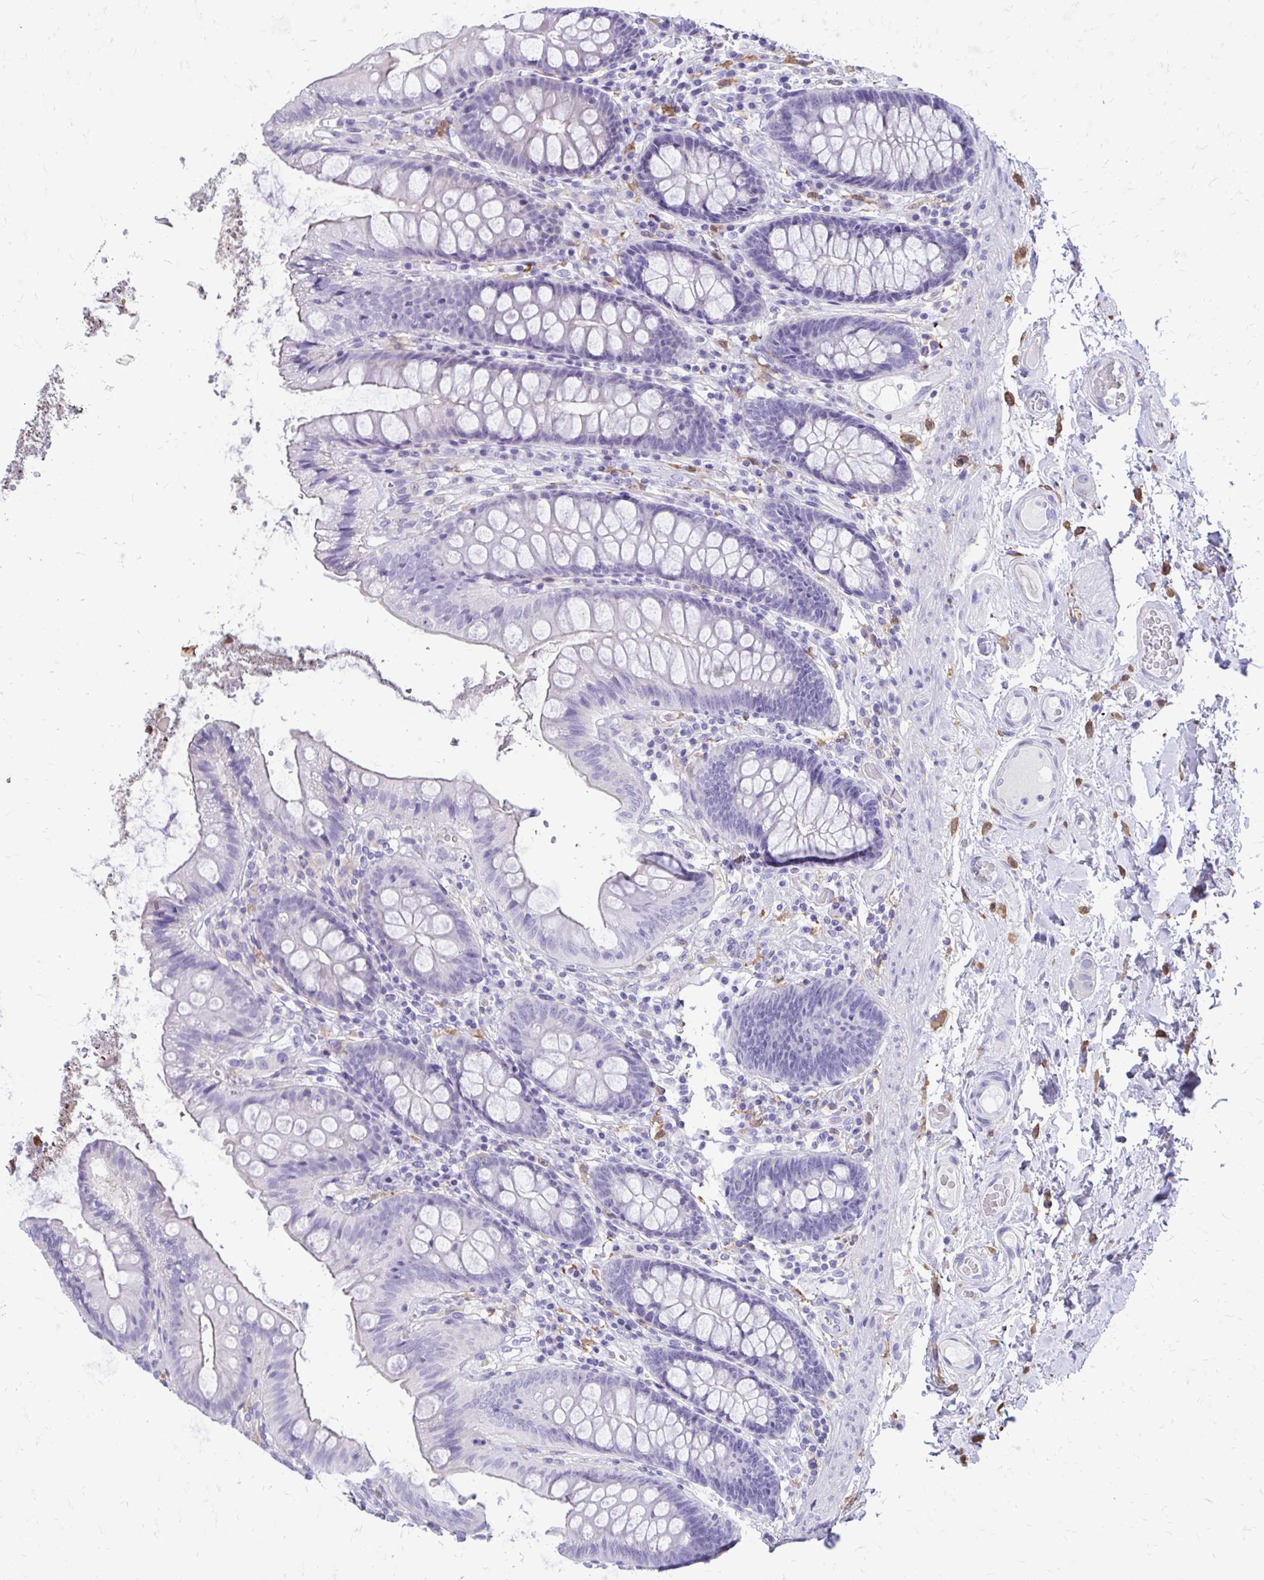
{"staining": {"intensity": "negative", "quantity": "none", "location": "none"}, "tissue": "colon", "cell_type": "Endothelial cells", "image_type": "normal", "snomed": [{"axis": "morphology", "description": "Normal tissue, NOS"}, {"axis": "topography", "description": "Colon"}], "caption": "This is an IHC histopathology image of normal human colon. There is no expression in endothelial cells.", "gene": "SIGLEC11", "patient": {"sex": "male", "age": 84}}